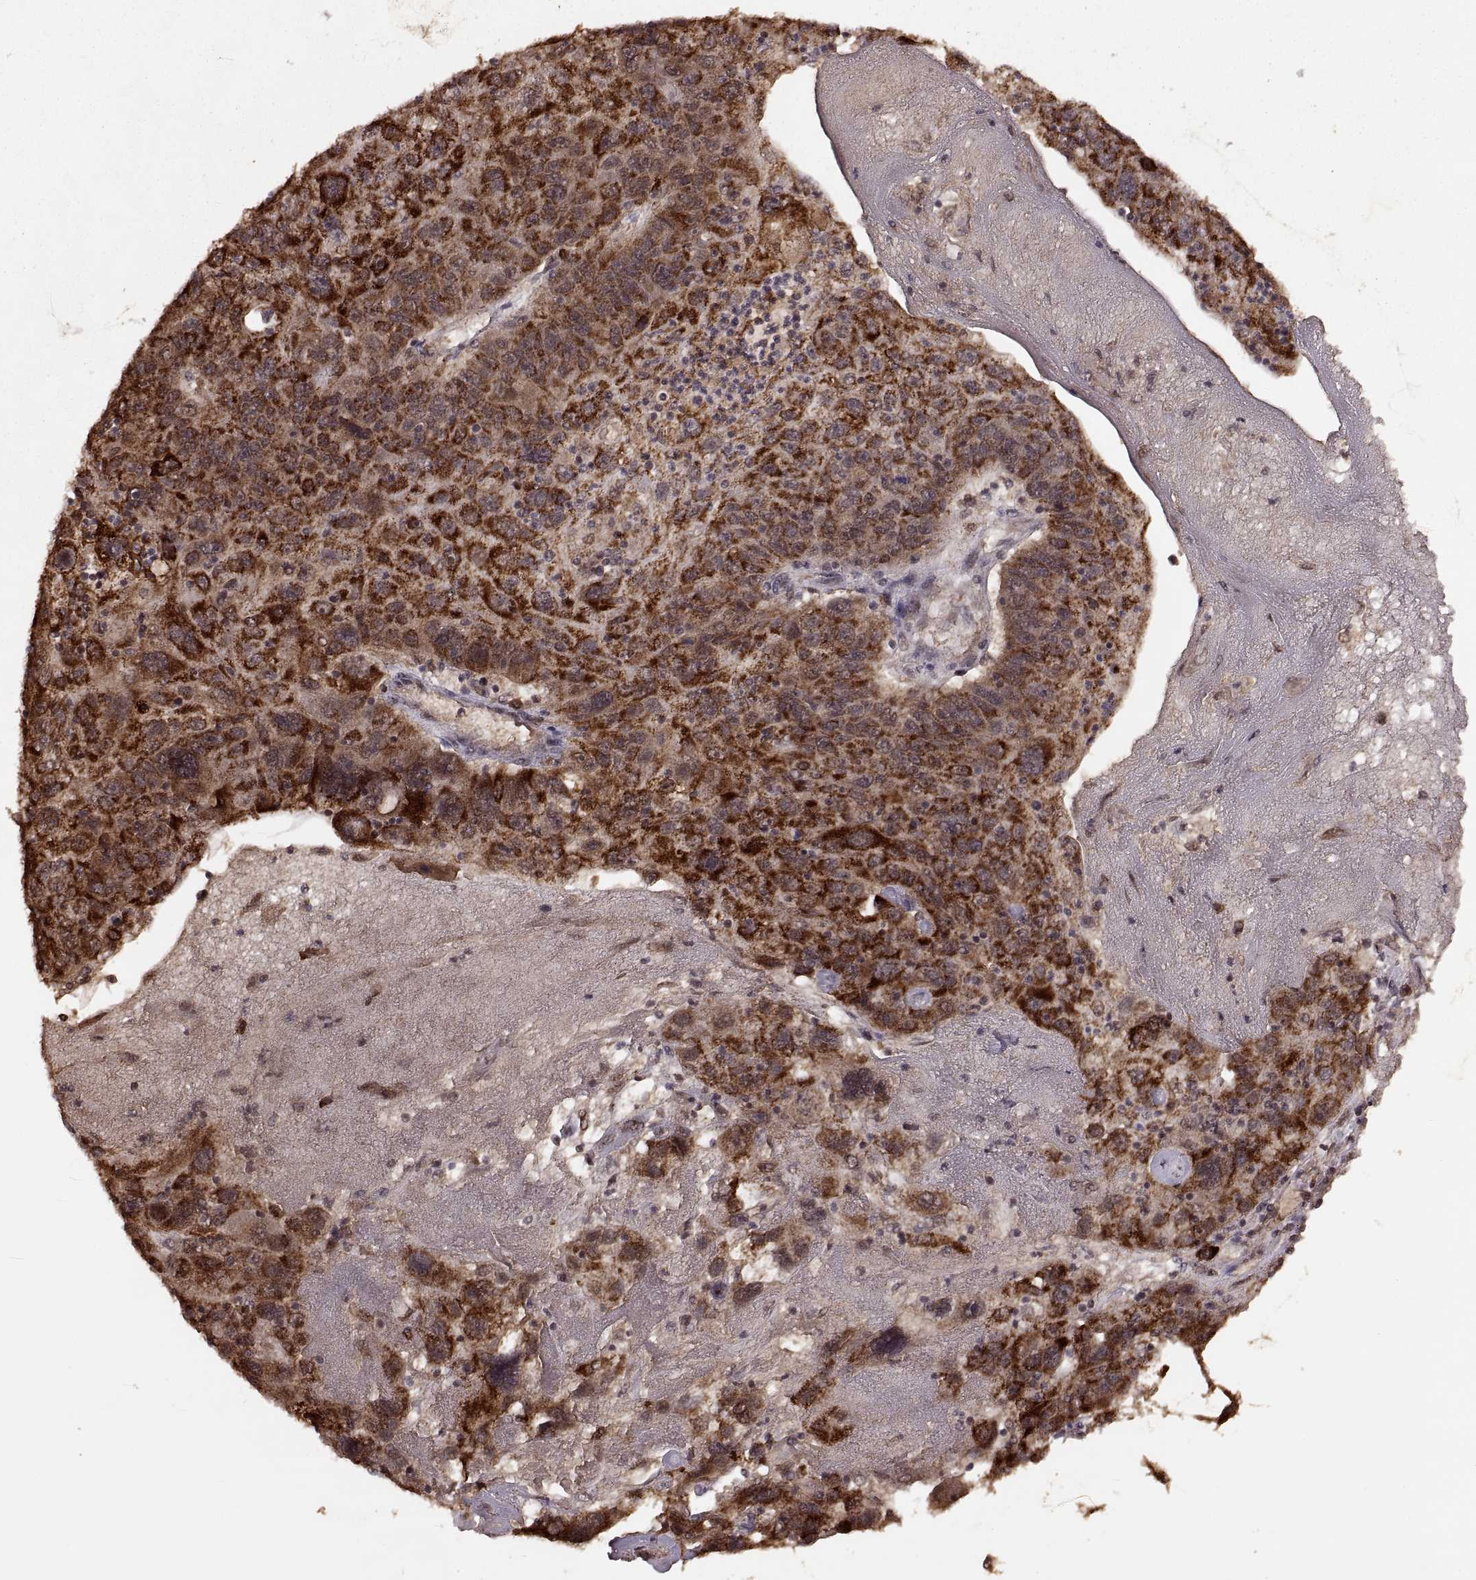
{"staining": {"intensity": "moderate", "quantity": ">75%", "location": "cytoplasmic/membranous"}, "tissue": "stomach cancer", "cell_type": "Tumor cells", "image_type": "cancer", "snomed": [{"axis": "morphology", "description": "Adenocarcinoma, NOS"}, {"axis": "topography", "description": "Stomach"}], "caption": "Tumor cells show moderate cytoplasmic/membranous positivity in approximately >75% of cells in stomach cancer (adenocarcinoma).", "gene": "RFT1", "patient": {"sex": "male", "age": 56}}